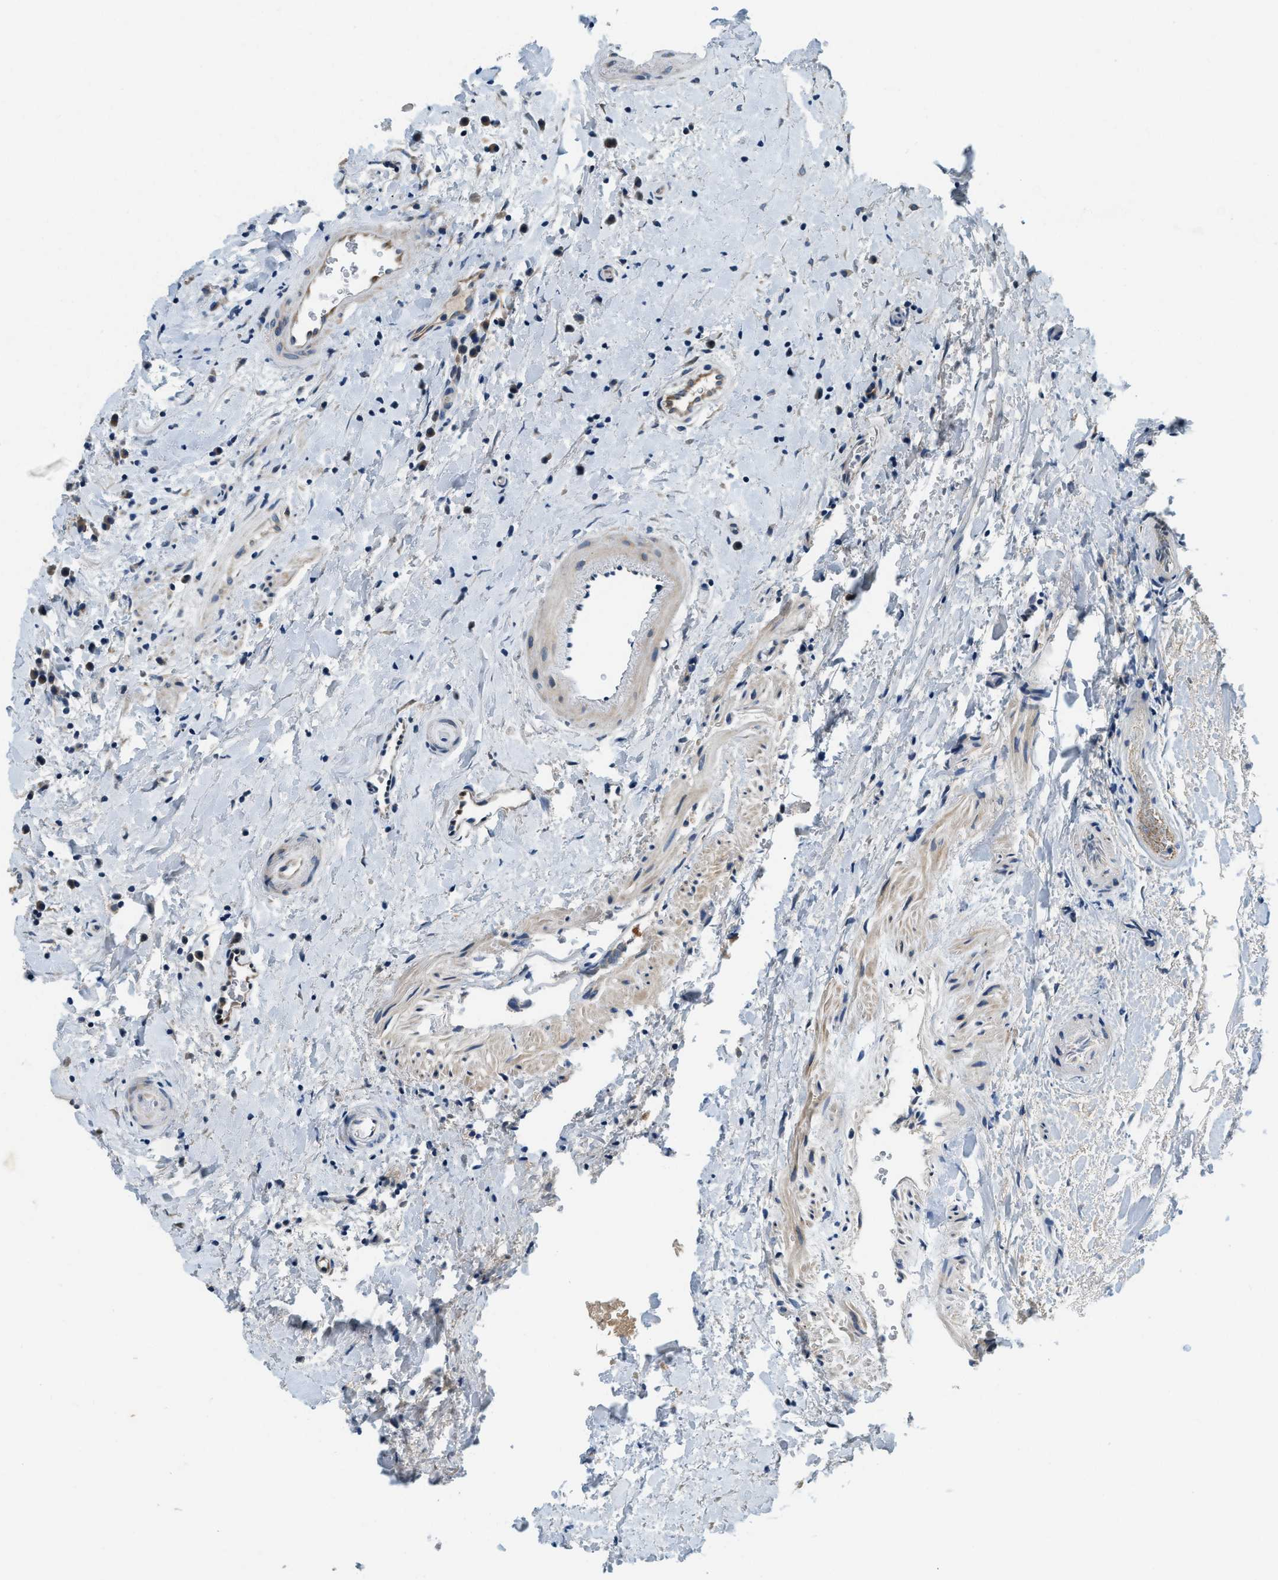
{"staining": {"intensity": "moderate", "quantity": "<25%", "location": "cytoplasmic/membranous"}, "tissue": "head and neck cancer", "cell_type": "Tumor cells", "image_type": "cancer", "snomed": [{"axis": "morphology", "description": "Squamous cell carcinoma, NOS"}, {"axis": "morphology", "description": "Squamous cell carcinoma, metastatic, NOS"}, {"axis": "topography", "description": "Lymph node"}, {"axis": "topography", "description": "Head-Neck"}], "caption": "Approximately <25% of tumor cells in human head and neck cancer (squamous cell carcinoma) show moderate cytoplasmic/membranous protein staining as visualized by brown immunohistochemical staining.", "gene": "YAE1", "patient": {"sex": "male", "age": 62}}